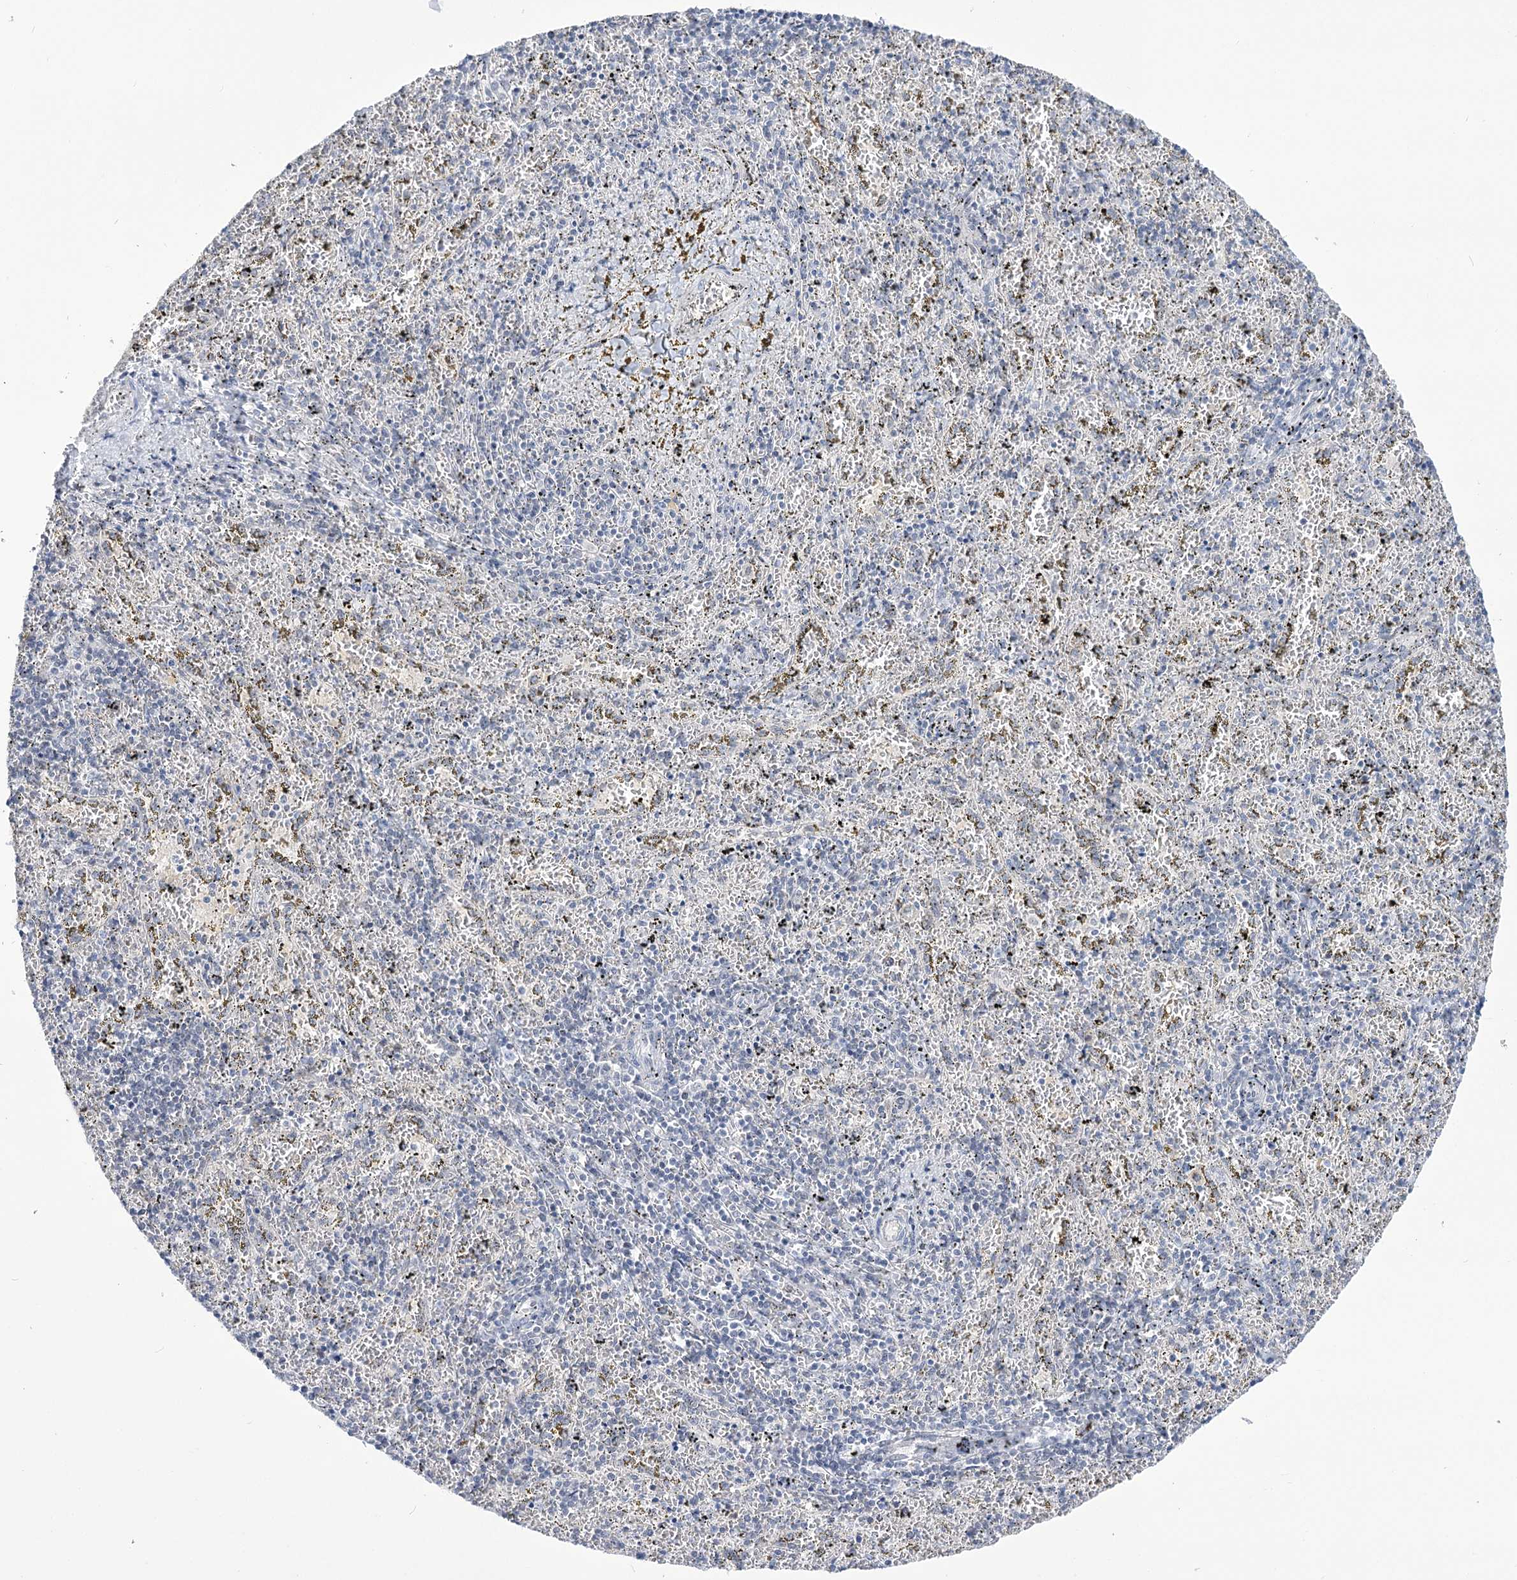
{"staining": {"intensity": "negative", "quantity": "none", "location": "none"}, "tissue": "spleen", "cell_type": "Cells in red pulp", "image_type": "normal", "snomed": [{"axis": "morphology", "description": "Normal tissue, NOS"}, {"axis": "topography", "description": "Spleen"}], "caption": "The image exhibits no staining of cells in red pulp in unremarkable spleen. (Immunohistochemistry (ihc), brightfield microscopy, high magnification).", "gene": "UBA6", "patient": {"sex": "male", "age": 11}}